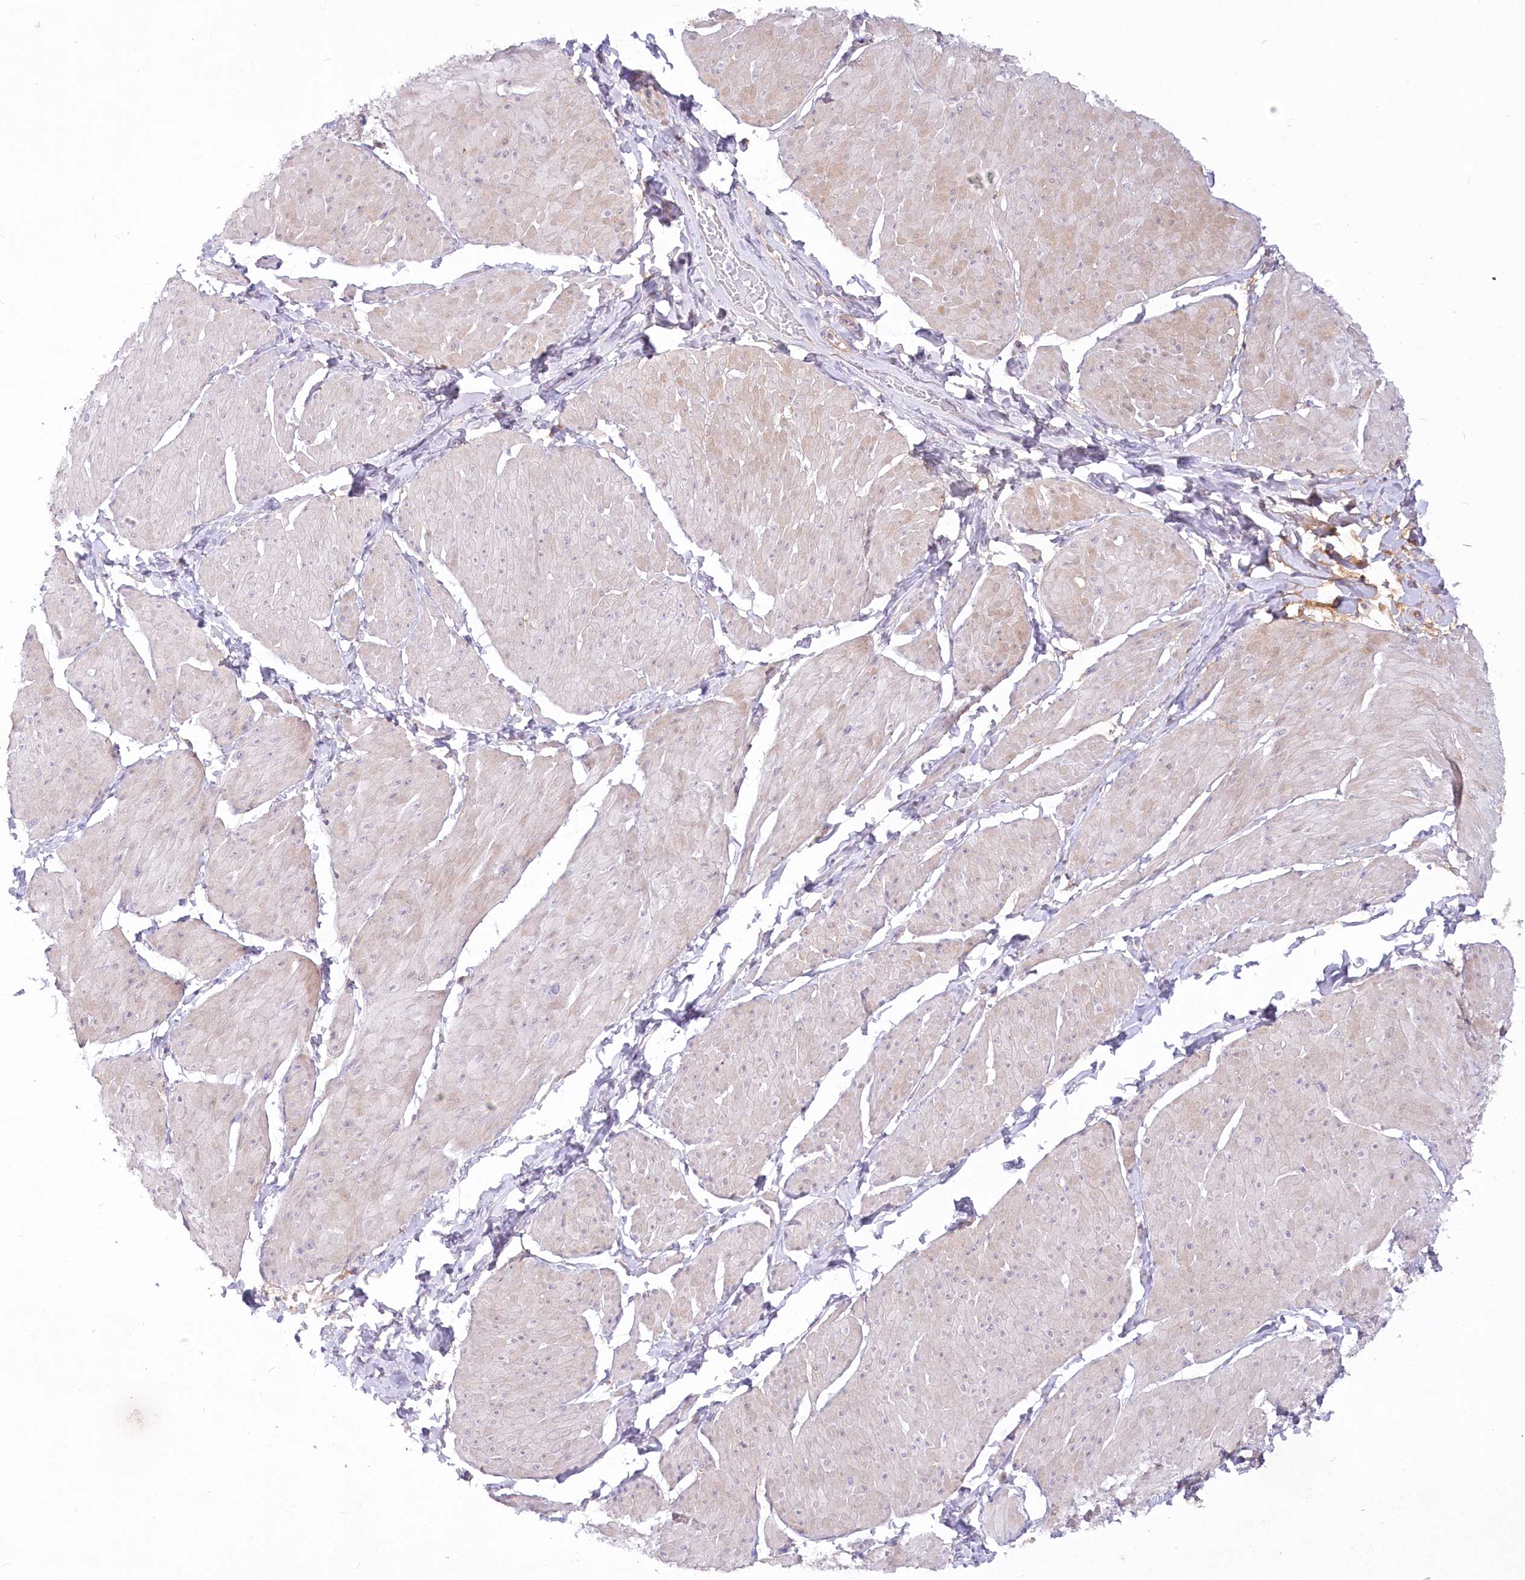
{"staining": {"intensity": "weak", "quantity": "25%-75%", "location": "cytoplasmic/membranous"}, "tissue": "smooth muscle", "cell_type": "Smooth muscle cells", "image_type": "normal", "snomed": [{"axis": "morphology", "description": "Urothelial carcinoma, High grade"}, {"axis": "topography", "description": "Urinary bladder"}], "caption": "The micrograph displays staining of benign smooth muscle, revealing weak cytoplasmic/membranous protein staining (brown color) within smooth muscle cells.", "gene": "EFHC2", "patient": {"sex": "male", "age": 46}}